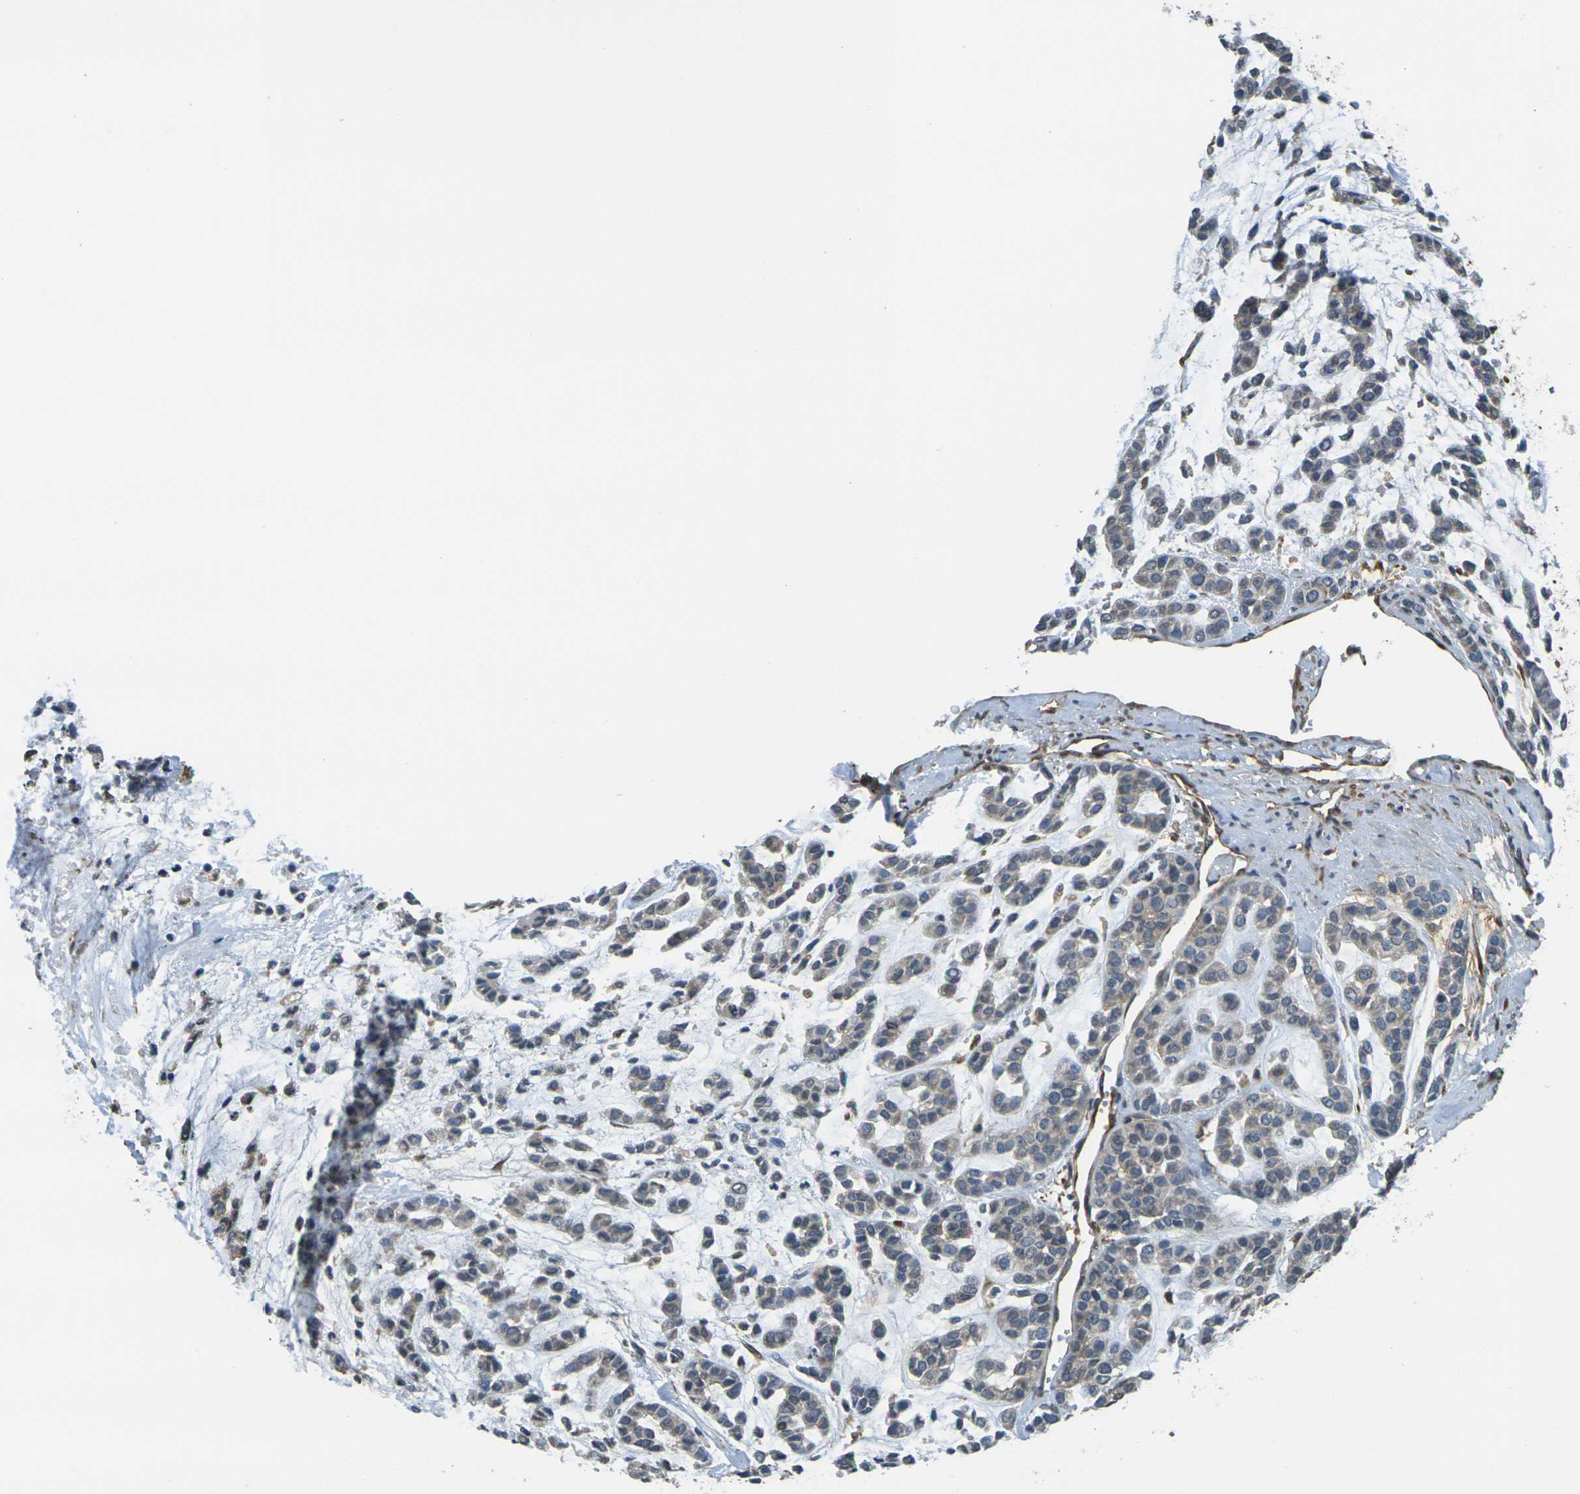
{"staining": {"intensity": "weak", "quantity": "25%-75%", "location": "cytoplasmic/membranous"}, "tissue": "head and neck cancer", "cell_type": "Tumor cells", "image_type": "cancer", "snomed": [{"axis": "morphology", "description": "Adenocarcinoma, NOS"}, {"axis": "morphology", "description": "Adenoma, NOS"}, {"axis": "topography", "description": "Head-Neck"}], "caption": "Weak cytoplasmic/membranous staining is identified in approximately 25%-75% of tumor cells in head and neck adenocarcinoma. Immunohistochemistry stains the protein in brown and the nuclei are stained blue.", "gene": "CAST", "patient": {"sex": "female", "age": 55}}